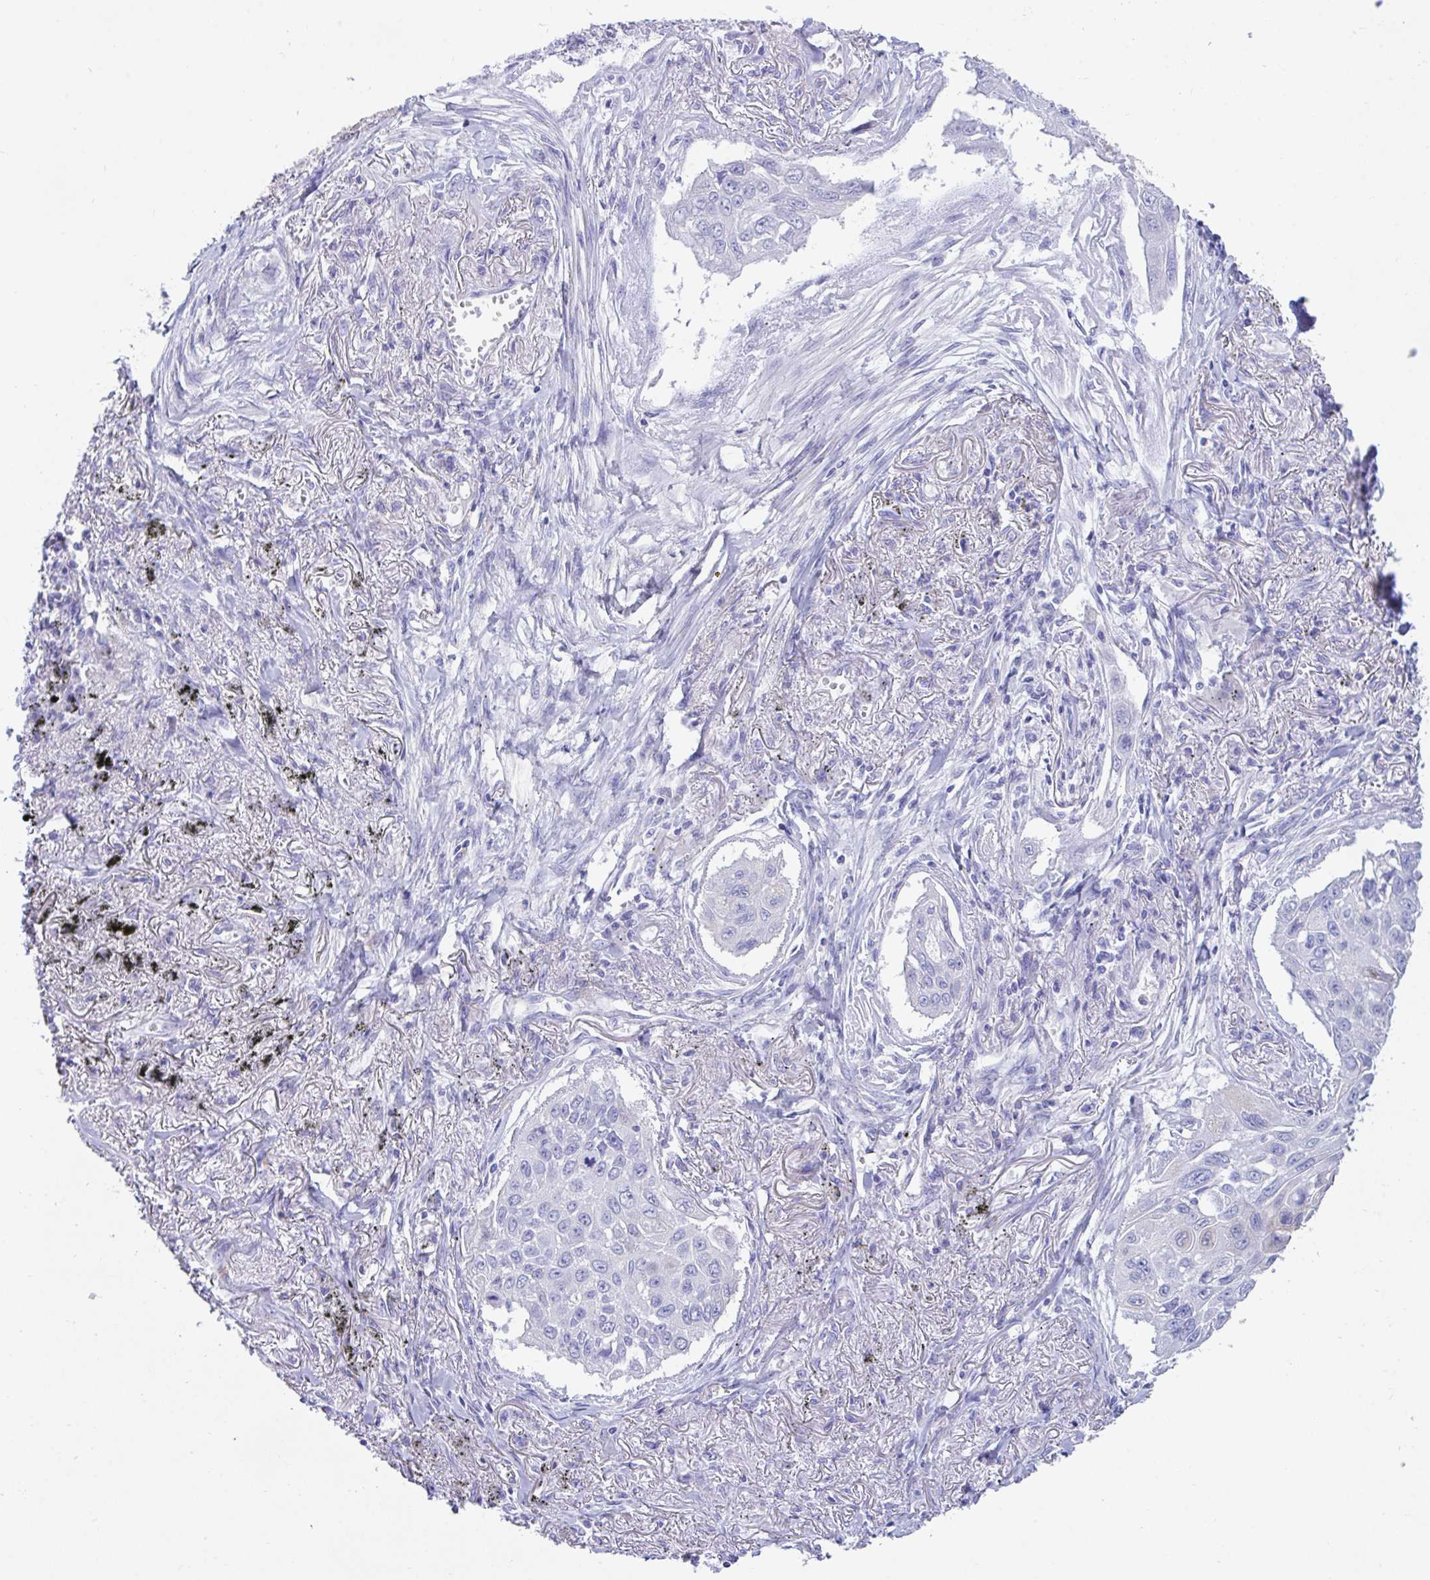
{"staining": {"intensity": "negative", "quantity": "none", "location": "none"}, "tissue": "lung cancer", "cell_type": "Tumor cells", "image_type": "cancer", "snomed": [{"axis": "morphology", "description": "Squamous cell carcinoma, NOS"}, {"axis": "topography", "description": "Lung"}], "caption": "IHC micrograph of lung cancer stained for a protein (brown), which demonstrates no expression in tumor cells.", "gene": "TMEM106B", "patient": {"sex": "male", "age": 75}}